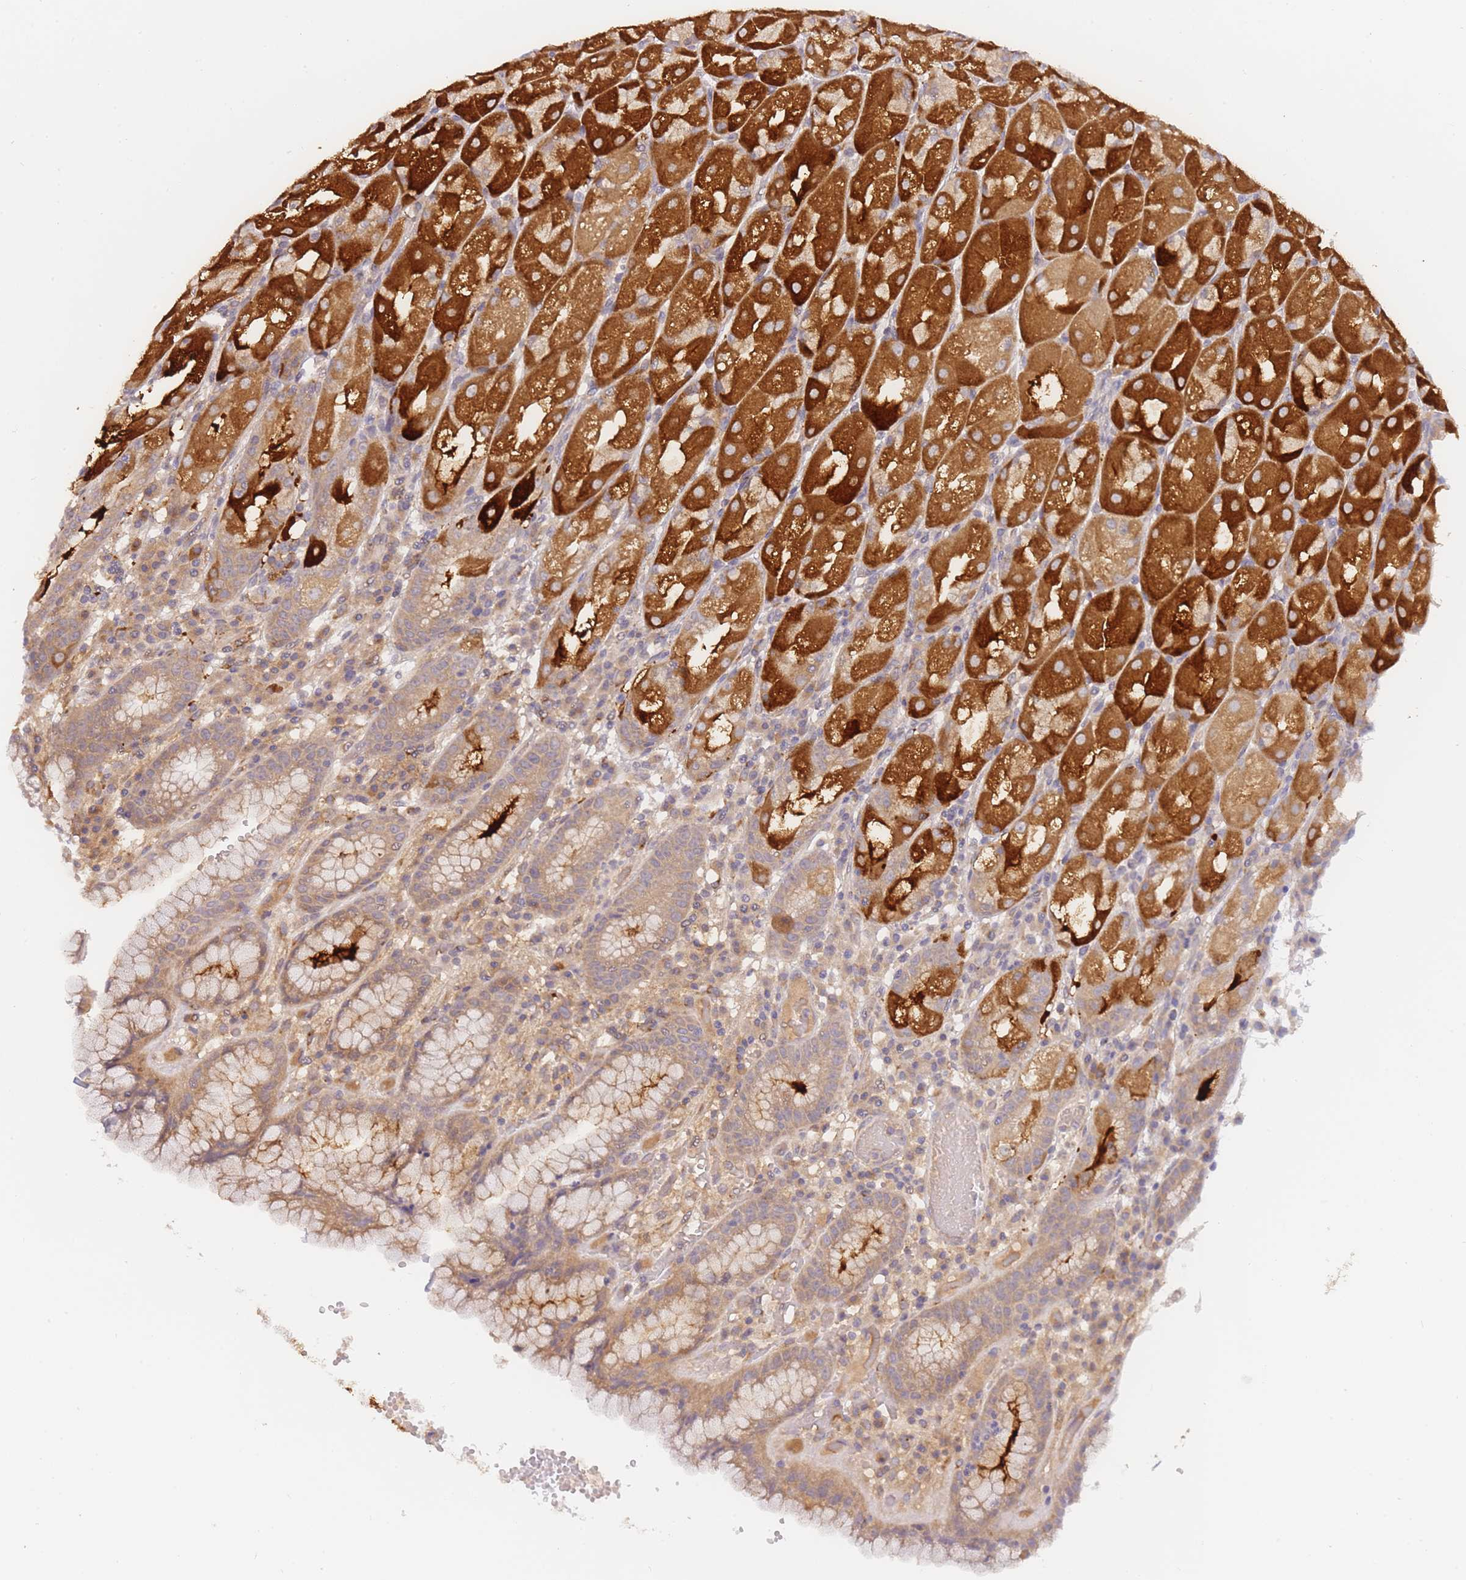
{"staining": {"intensity": "strong", "quantity": "25%-75%", "location": "cytoplasmic/membranous"}, "tissue": "stomach", "cell_type": "Glandular cells", "image_type": "normal", "snomed": [{"axis": "morphology", "description": "Normal tissue, NOS"}, {"axis": "topography", "description": "Stomach, upper"}], "caption": "DAB (3,3'-diaminobenzidine) immunohistochemical staining of benign human stomach displays strong cytoplasmic/membranous protein staining in about 25%-75% of glandular cells.", "gene": "ZNF577", "patient": {"sex": "male", "age": 52}}